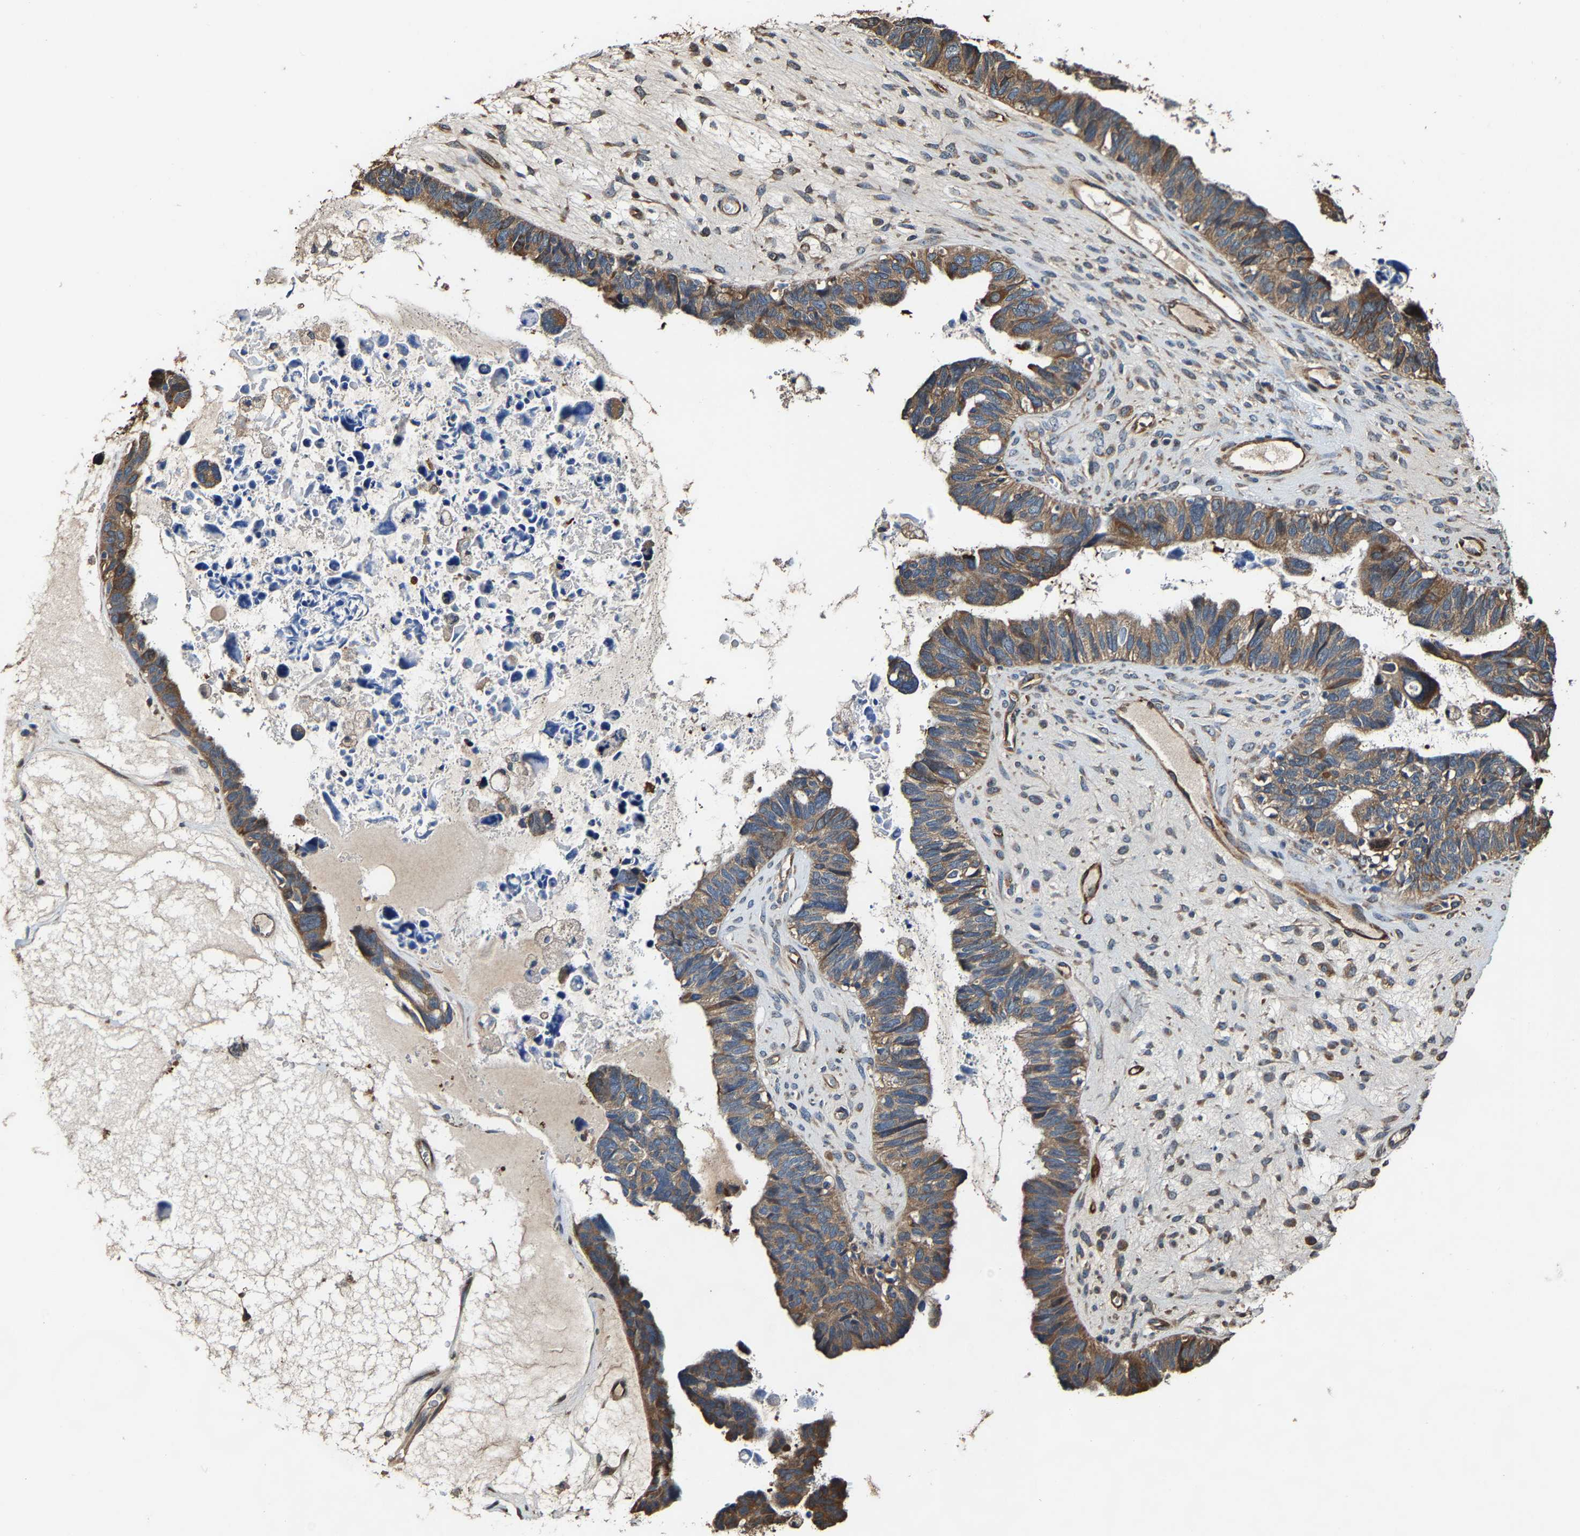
{"staining": {"intensity": "moderate", "quantity": ">75%", "location": "cytoplasmic/membranous"}, "tissue": "ovarian cancer", "cell_type": "Tumor cells", "image_type": "cancer", "snomed": [{"axis": "morphology", "description": "Cystadenocarcinoma, serous, NOS"}, {"axis": "topography", "description": "Ovary"}], "caption": "A photomicrograph of ovarian serous cystadenocarcinoma stained for a protein displays moderate cytoplasmic/membranous brown staining in tumor cells. The staining was performed using DAB (3,3'-diaminobenzidine), with brown indicating positive protein expression. Nuclei are stained blue with hematoxylin.", "gene": "GFRA3", "patient": {"sex": "female", "age": 79}}